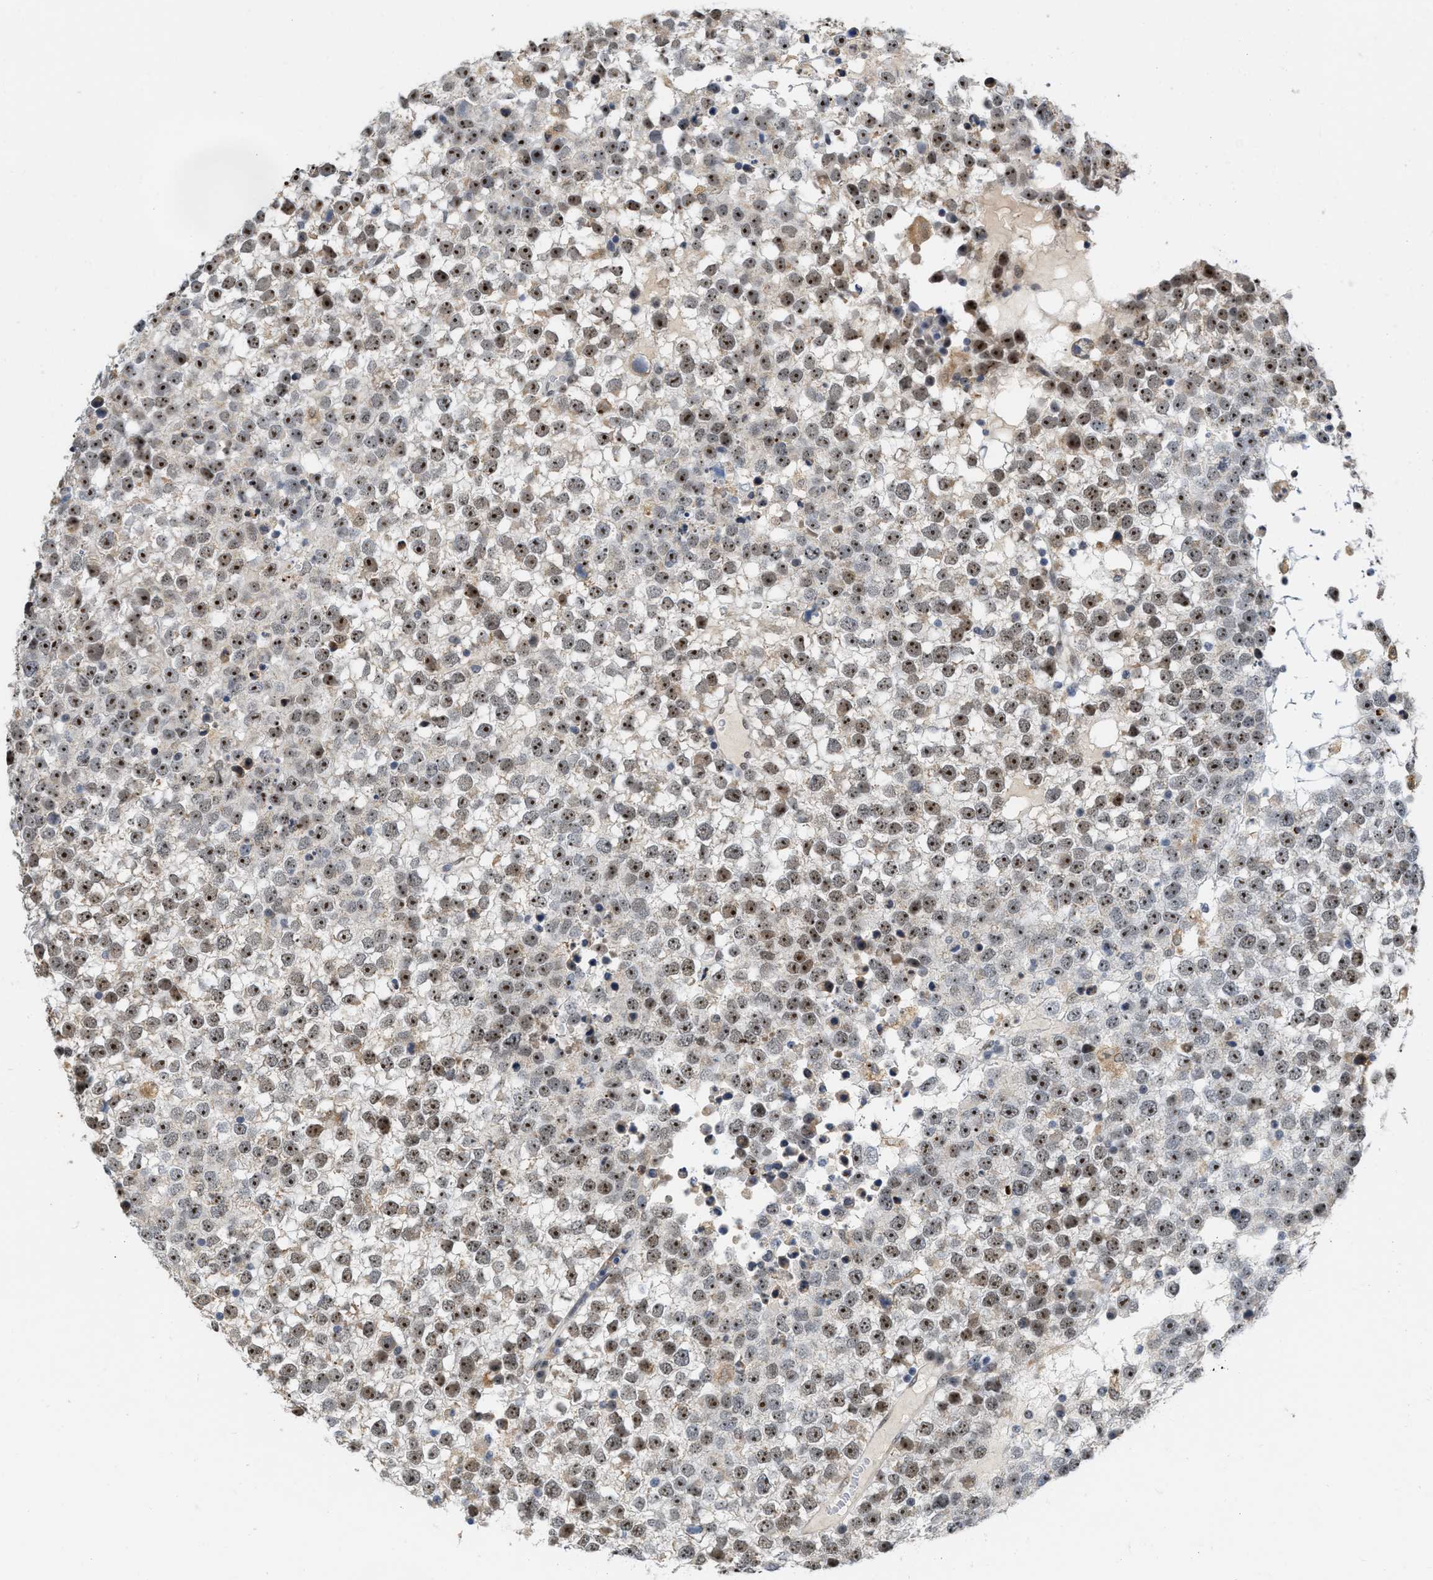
{"staining": {"intensity": "moderate", "quantity": ">75%", "location": "nuclear"}, "tissue": "testis cancer", "cell_type": "Tumor cells", "image_type": "cancer", "snomed": [{"axis": "morphology", "description": "Seminoma, NOS"}, {"axis": "topography", "description": "Testis"}], "caption": "Testis cancer stained with a brown dye demonstrates moderate nuclear positive positivity in approximately >75% of tumor cells.", "gene": "ELAC2", "patient": {"sex": "male", "age": 65}}